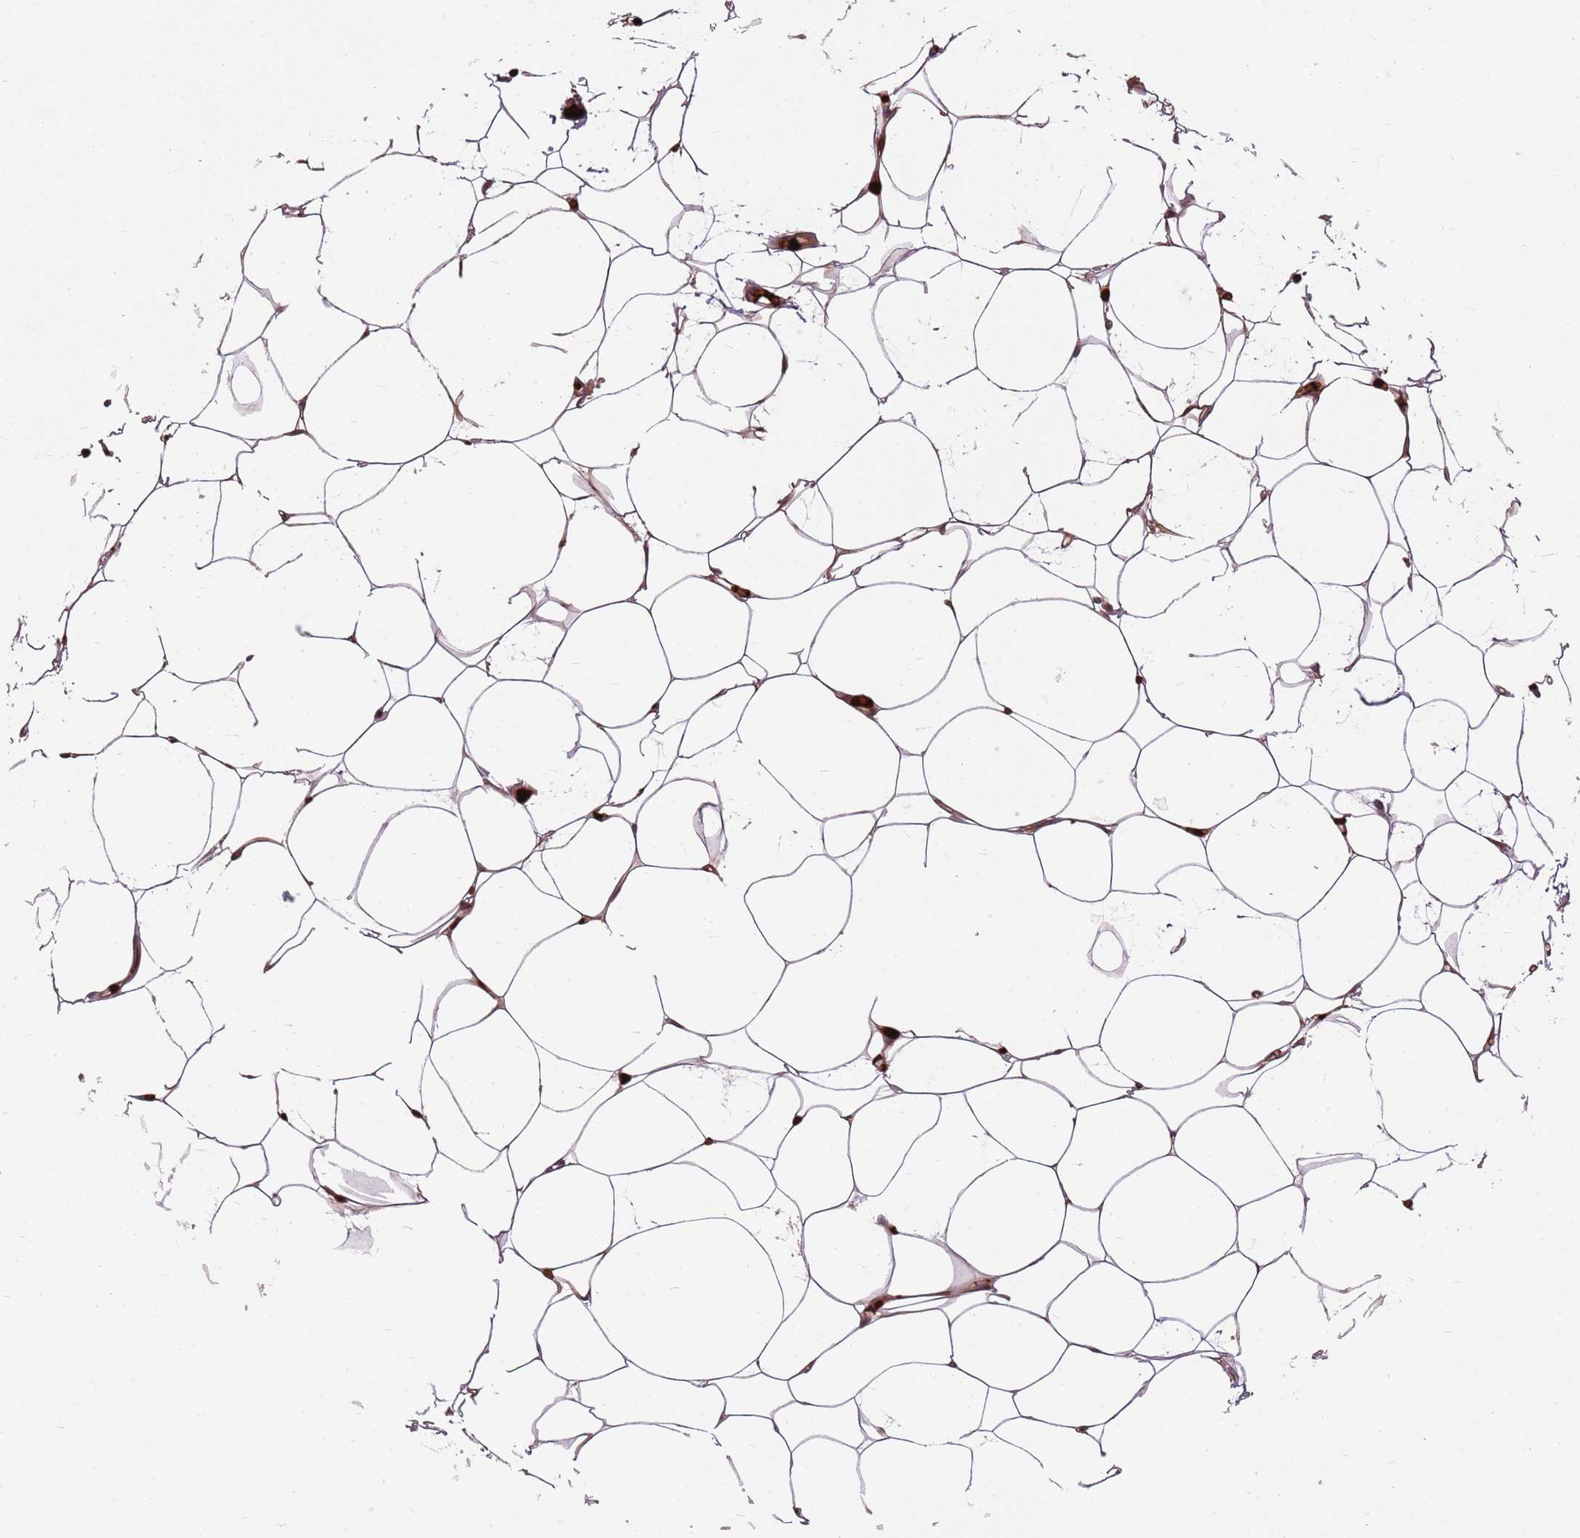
{"staining": {"intensity": "negative", "quantity": "none", "location": "none"}, "tissue": "adipose tissue", "cell_type": "Adipocytes", "image_type": "normal", "snomed": [{"axis": "morphology", "description": "Normal tissue, NOS"}, {"axis": "topography", "description": "Breast"}], "caption": "DAB (3,3'-diaminobenzidine) immunohistochemical staining of unremarkable human adipose tissue exhibits no significant expression in adipocytes. The staining was performed using DAB to visualize the protein expression in brown, while the nuclei were stained in blue with hematoxylin (Magnification: 20x).", "gene": "HSPA14", "patient": {"sex": "female", "age": 23}}